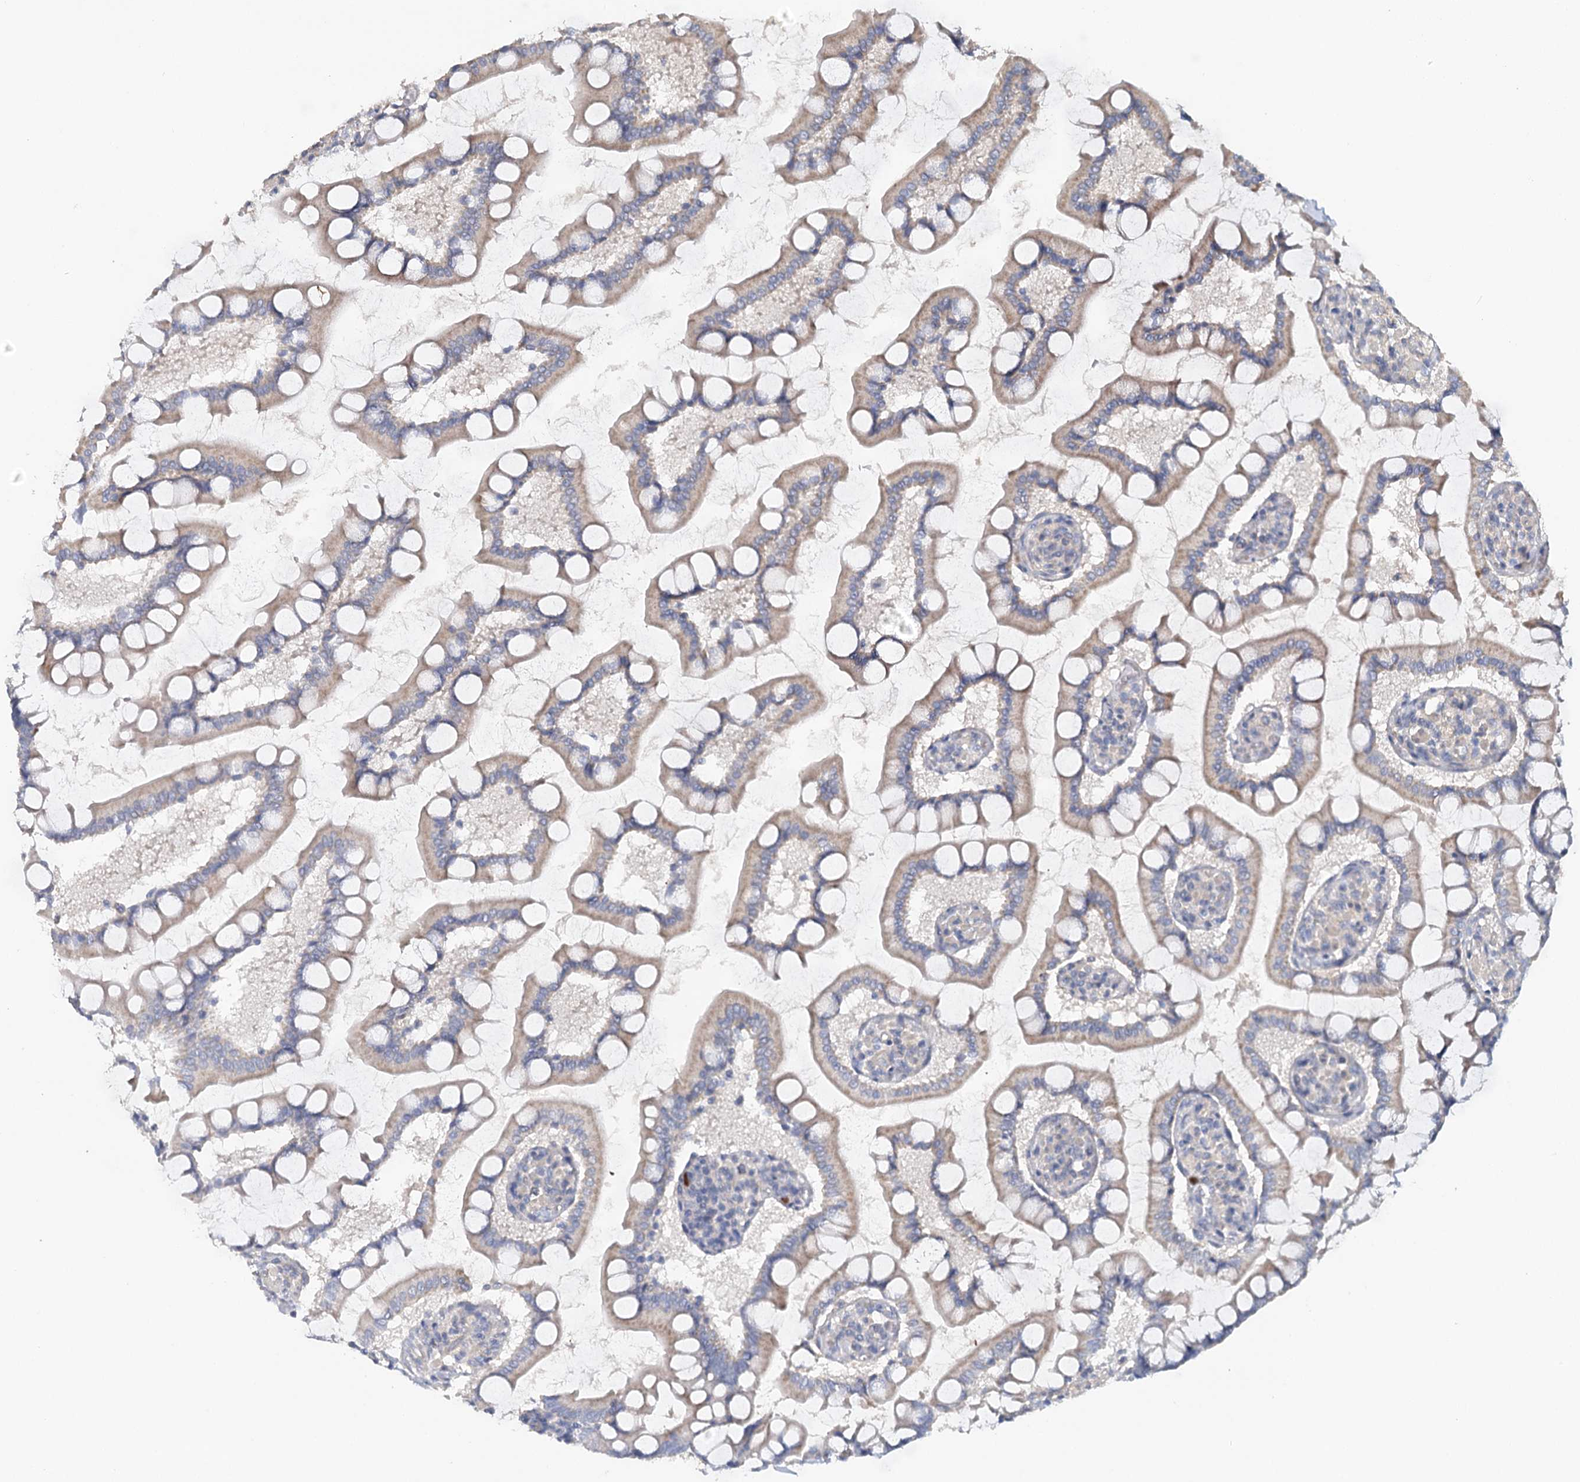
{"staining": {"intensity": "moderate", "quantity": "<25%", "location": "cytoplasmic/membranous"}, "tissue": "small intestine", "cell_type": "Glandular cells", "image_type": "normal", "snomed": [{"axis": "morphology", "description": "Normal tissue, NOS"}, {"axis": "topography", "description": "Small intestine"}], "caption": "Protein staining shows moderate cytoplasmic/membranous staining in about <25% of glandular cells in unremarkable small intestine. The protein is shown in brown color, while the nuclei are stained blue.", "gene": "EPB41L5", "patient": {"sex": "male", "age": 41}}